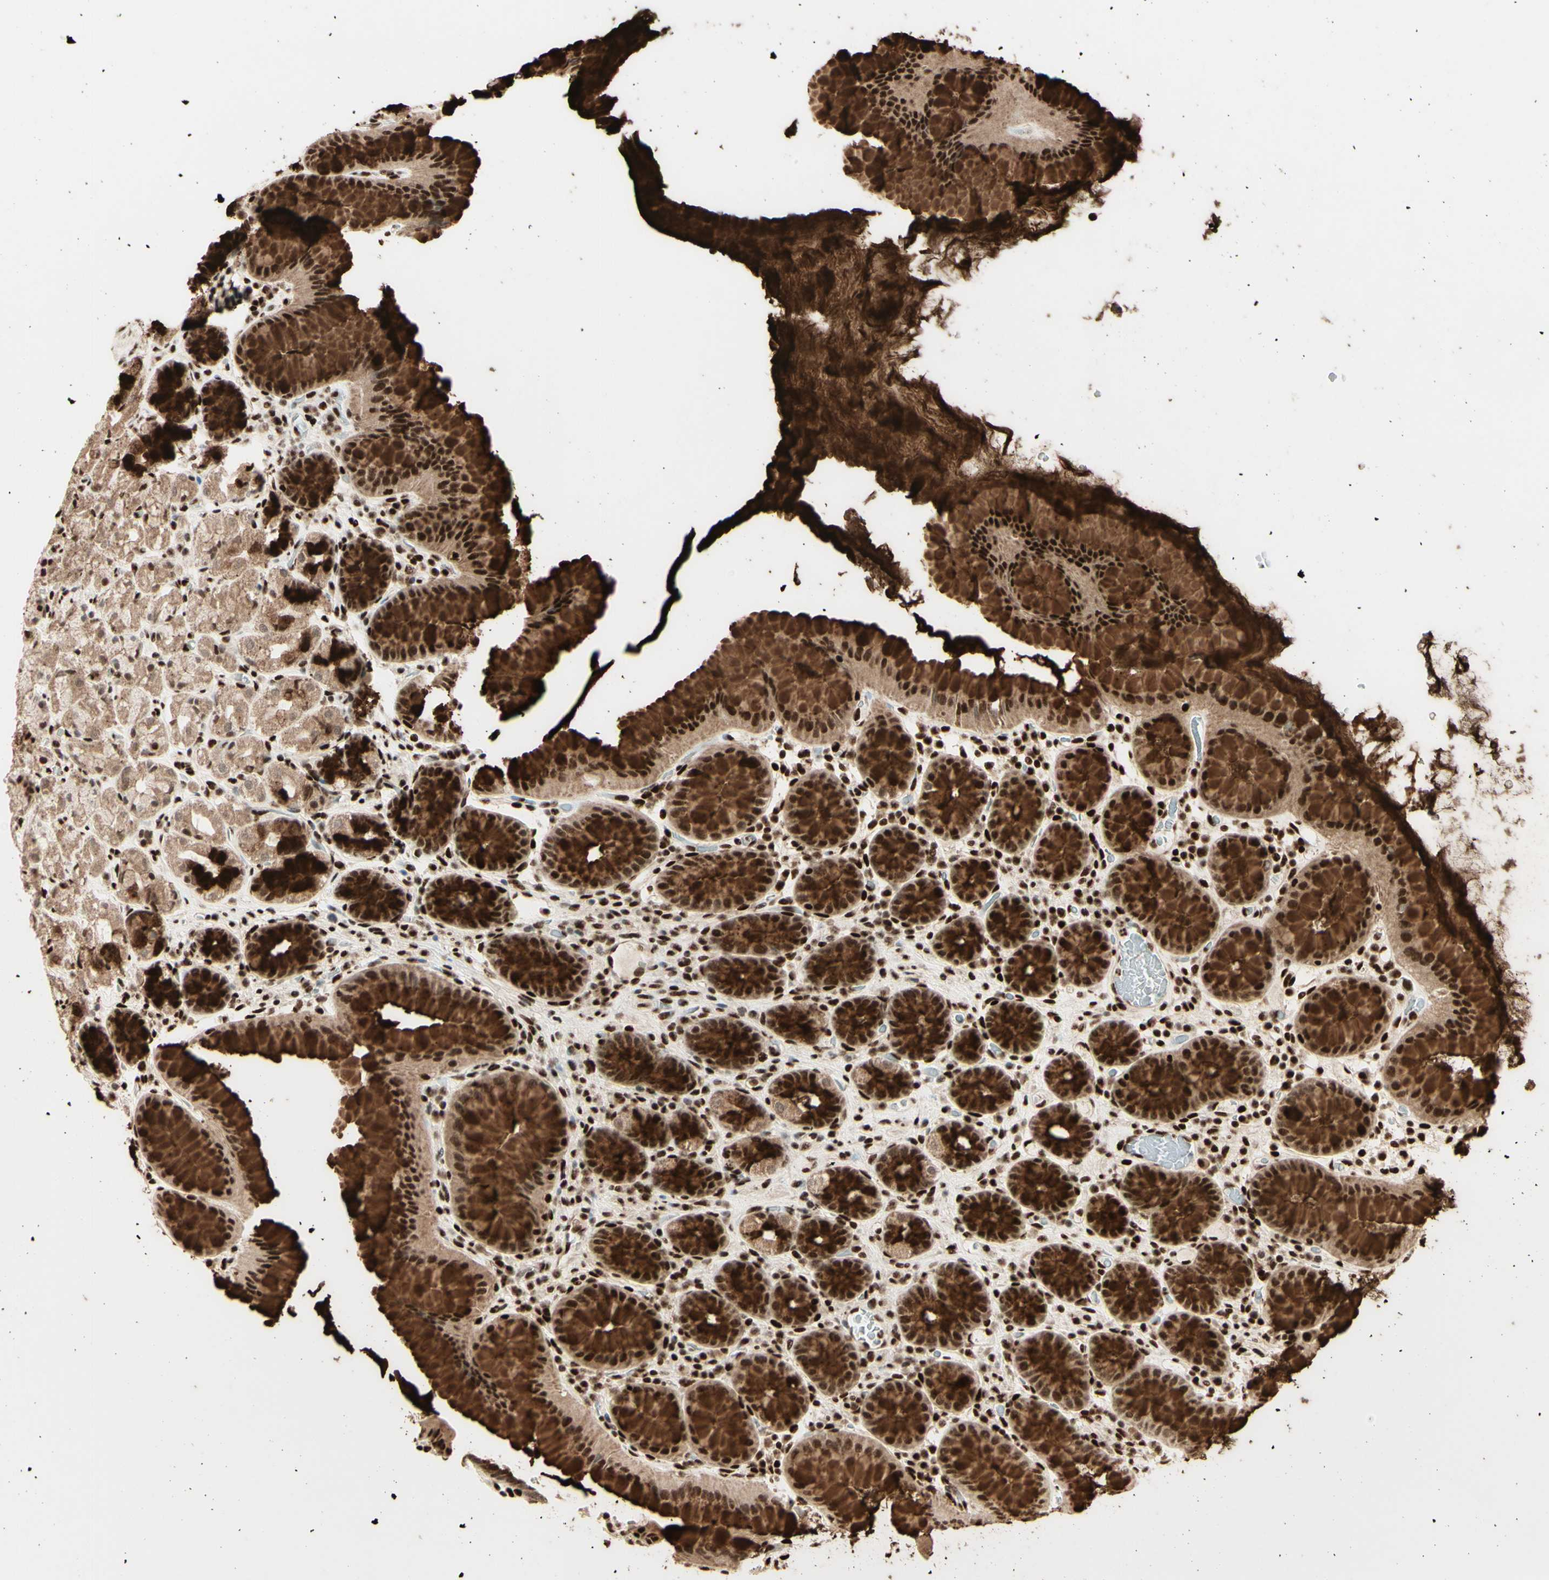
{"staining": {"intensity": "strong", "quantity": ">75%", "location": "cytoplasmic/membranous,nuclear"}, "tissue": "stomach", "cell_type": "Glandular cells", "image_type": "normal", "snomed": [{"axis": "morphology", "description": "Normal tissue, NOS"}, {"axis": "topography", "description": "Stomach, upper"}], "caption": "A brown stain highlights strong cytoplasmic/membranous,nuclear expression of a protein in glandular cells of benign human stomach. The protein is stained brown, and the nuclei are stained in blue (DAB (3,3'-diaminobenzidine) IHC with brightfield microscopy, high magnification).", "gene": "NR3C1", "patient": {"sex": "male", "age": 68}}